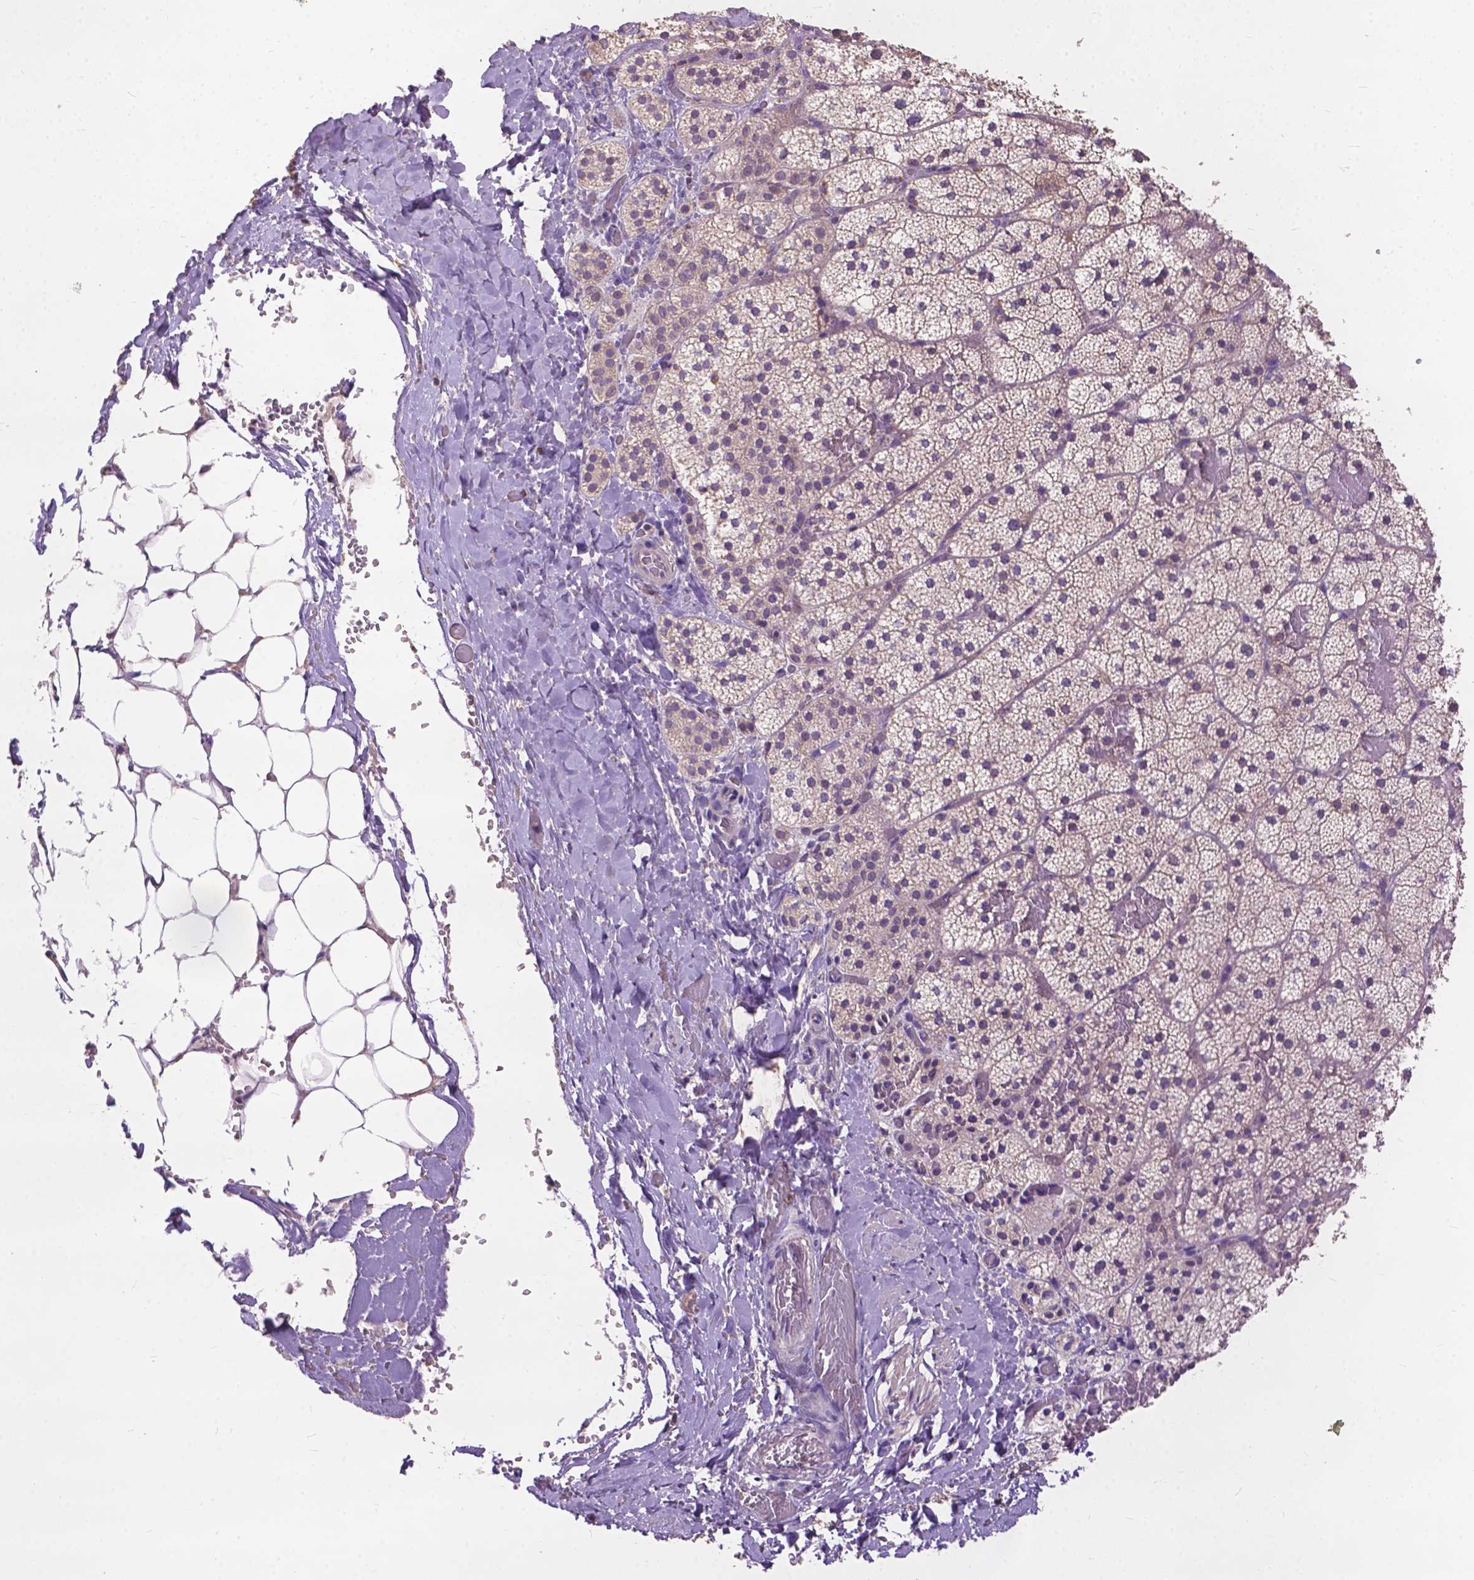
{"staining": {"intensity": "moderate", "quantity": "<25%", "location": "cytoplasmic/membranous"}, "tissue": "adrenal gland", "cell_type": "Glandular cells", "image_type": "normal", "snomed": [{"axis": "morphology", "description": "Normal tissue, NOS"}, {"axis": "topography", "description": "Adrenal gland"}], "caption": "Protein expression analysis of normal adrenal gland displays moderate cytoplasmic/membranous staining in about <25% of glandular cells. The staining was performed using DAB (3,3'-diaminobenzidine) to visualize the protein expression in brown, while the nuclei were stained in blue with hematoxylin (Magnification: 20x).", "gene": "ZNF337", "patient": {"sex": "male", "age": 53}}